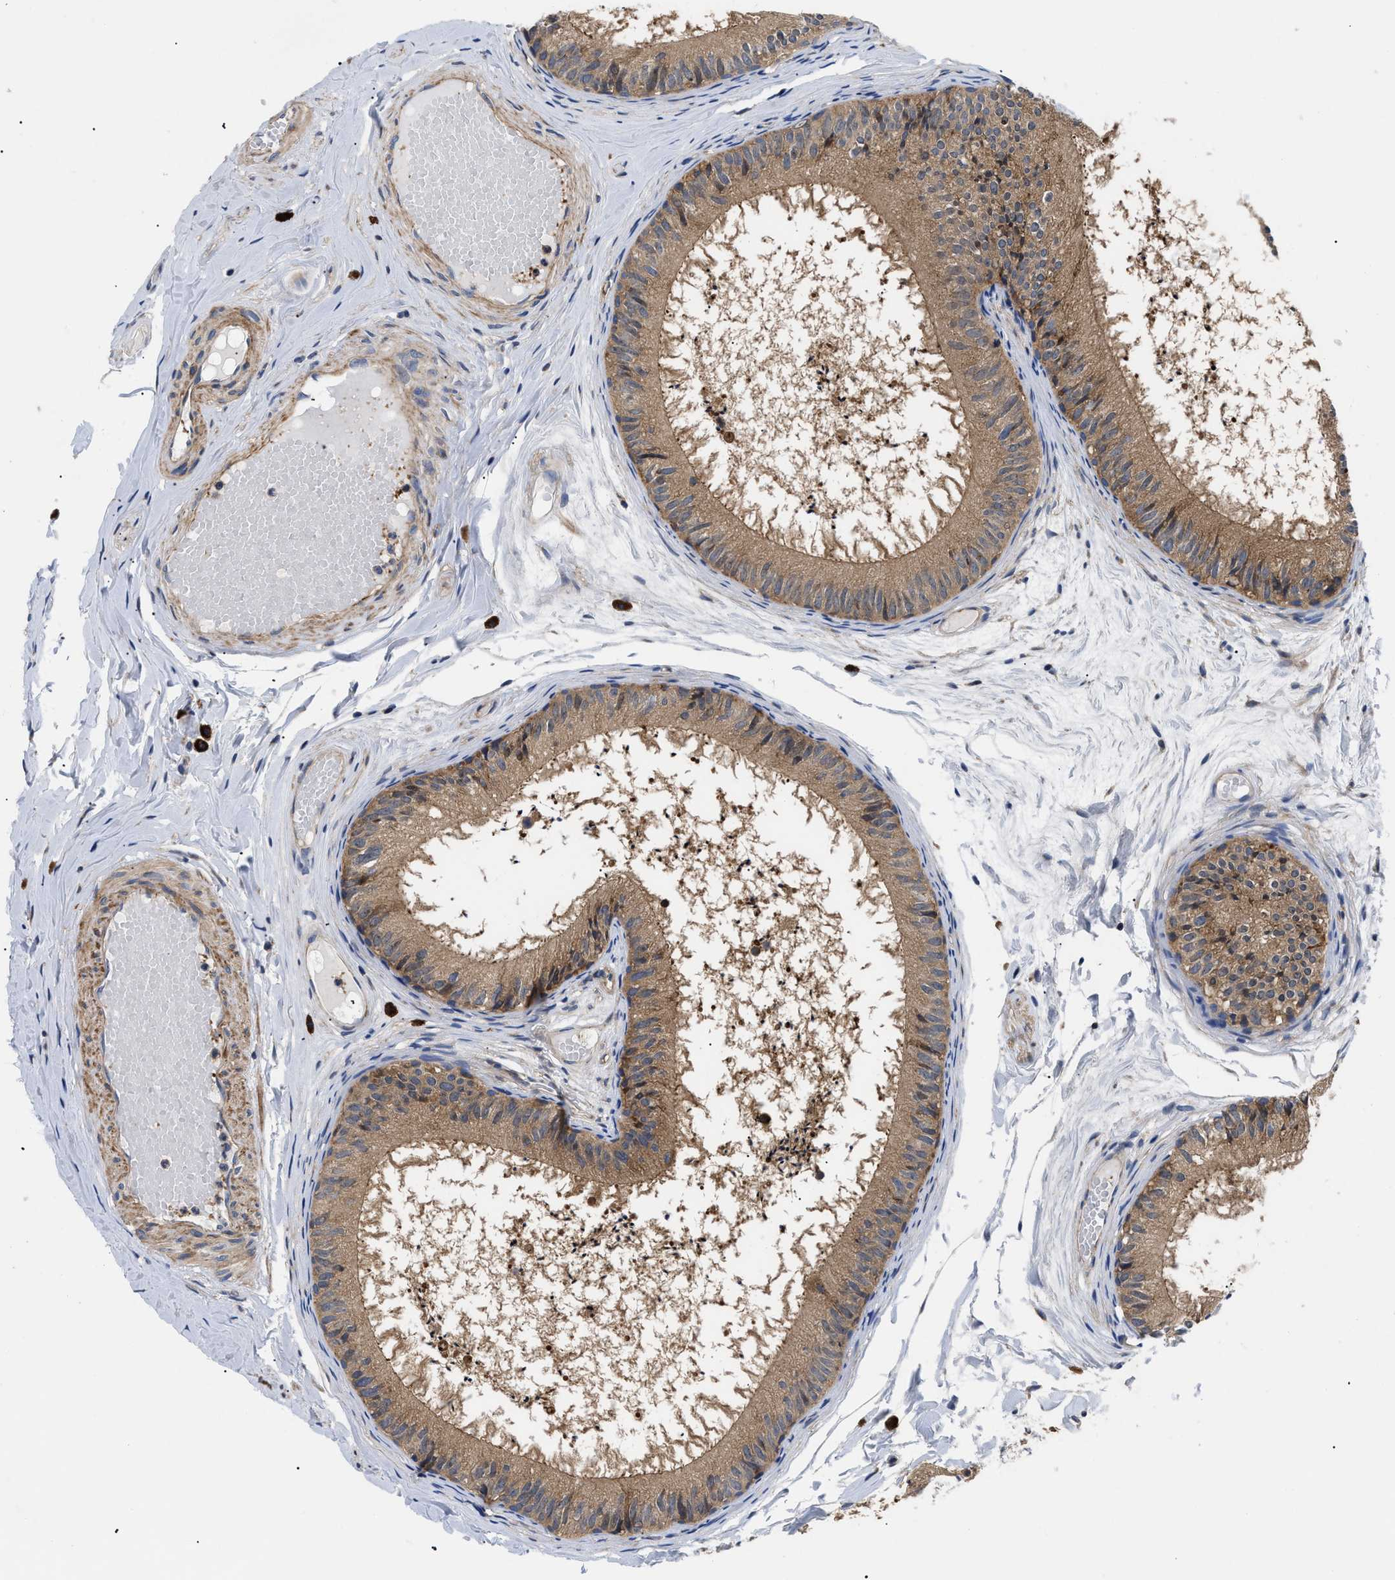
{"staining": {"intensity": "moderate", "quantity": ">75%", "location": "cytoplasmic/membranous"}, "tissue": "epididymis", "cell_type": "Glandular cells", "image_type": "normal", "snomed": [{"axis": "morphology", "description": "Normal tissue, NOS"}, {"axis": "topography", "description": "Epididymis"}], "caption": "Immunohistochemical staining of unremarkable human epididymis reveals medium levels of moderate cytoplasmic/membranous staining in approximately >75% of glandular cells. (DAB (3,3'-diaminobenzidine) IHC with brightfield microscopy, high magnification).", "gene": "SPAST", "patient": {"sex": "male", "age": 46}}